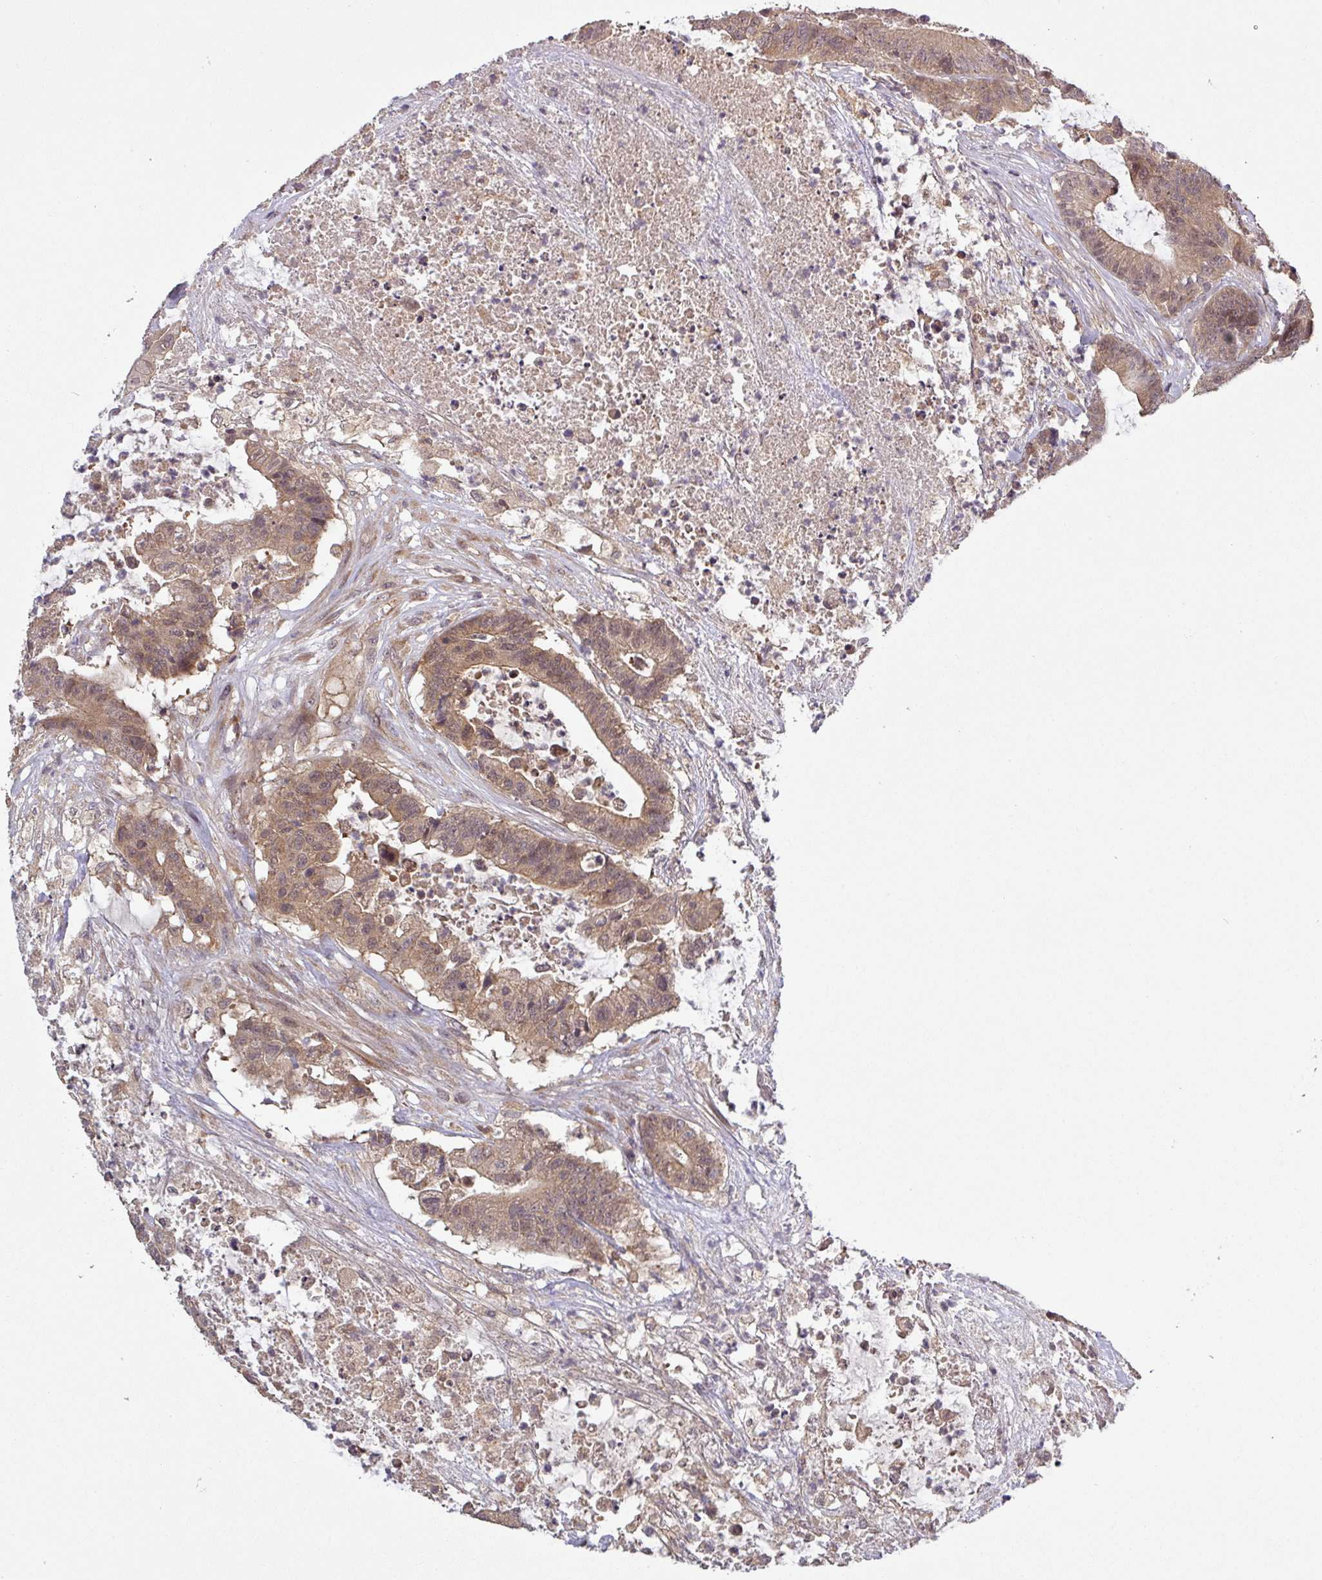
{"staining": {"intensity": "moderate", "quantity": ">75%", "location": "cytoplasmic/membranous"}, "tissue": "colorectal cancer", "cell_type": "Tumor cells", "image_type": "cancer", "snomed": [{"axis": "morphology", "description": "Adenocarcinoma, NOS"}, {"axis": "topography", "description": "Colon"}], "caption": "Protein expression analysis of human colorectal adenocarcinoma reveals moderate cytoplasmic/membranous positivity in about >75% of tumor cells. (DAB = brown stain, brightfield microscopy at high magnification).", "gene": "CCDC121", "patient": {"sex": "female", "age": 84}}